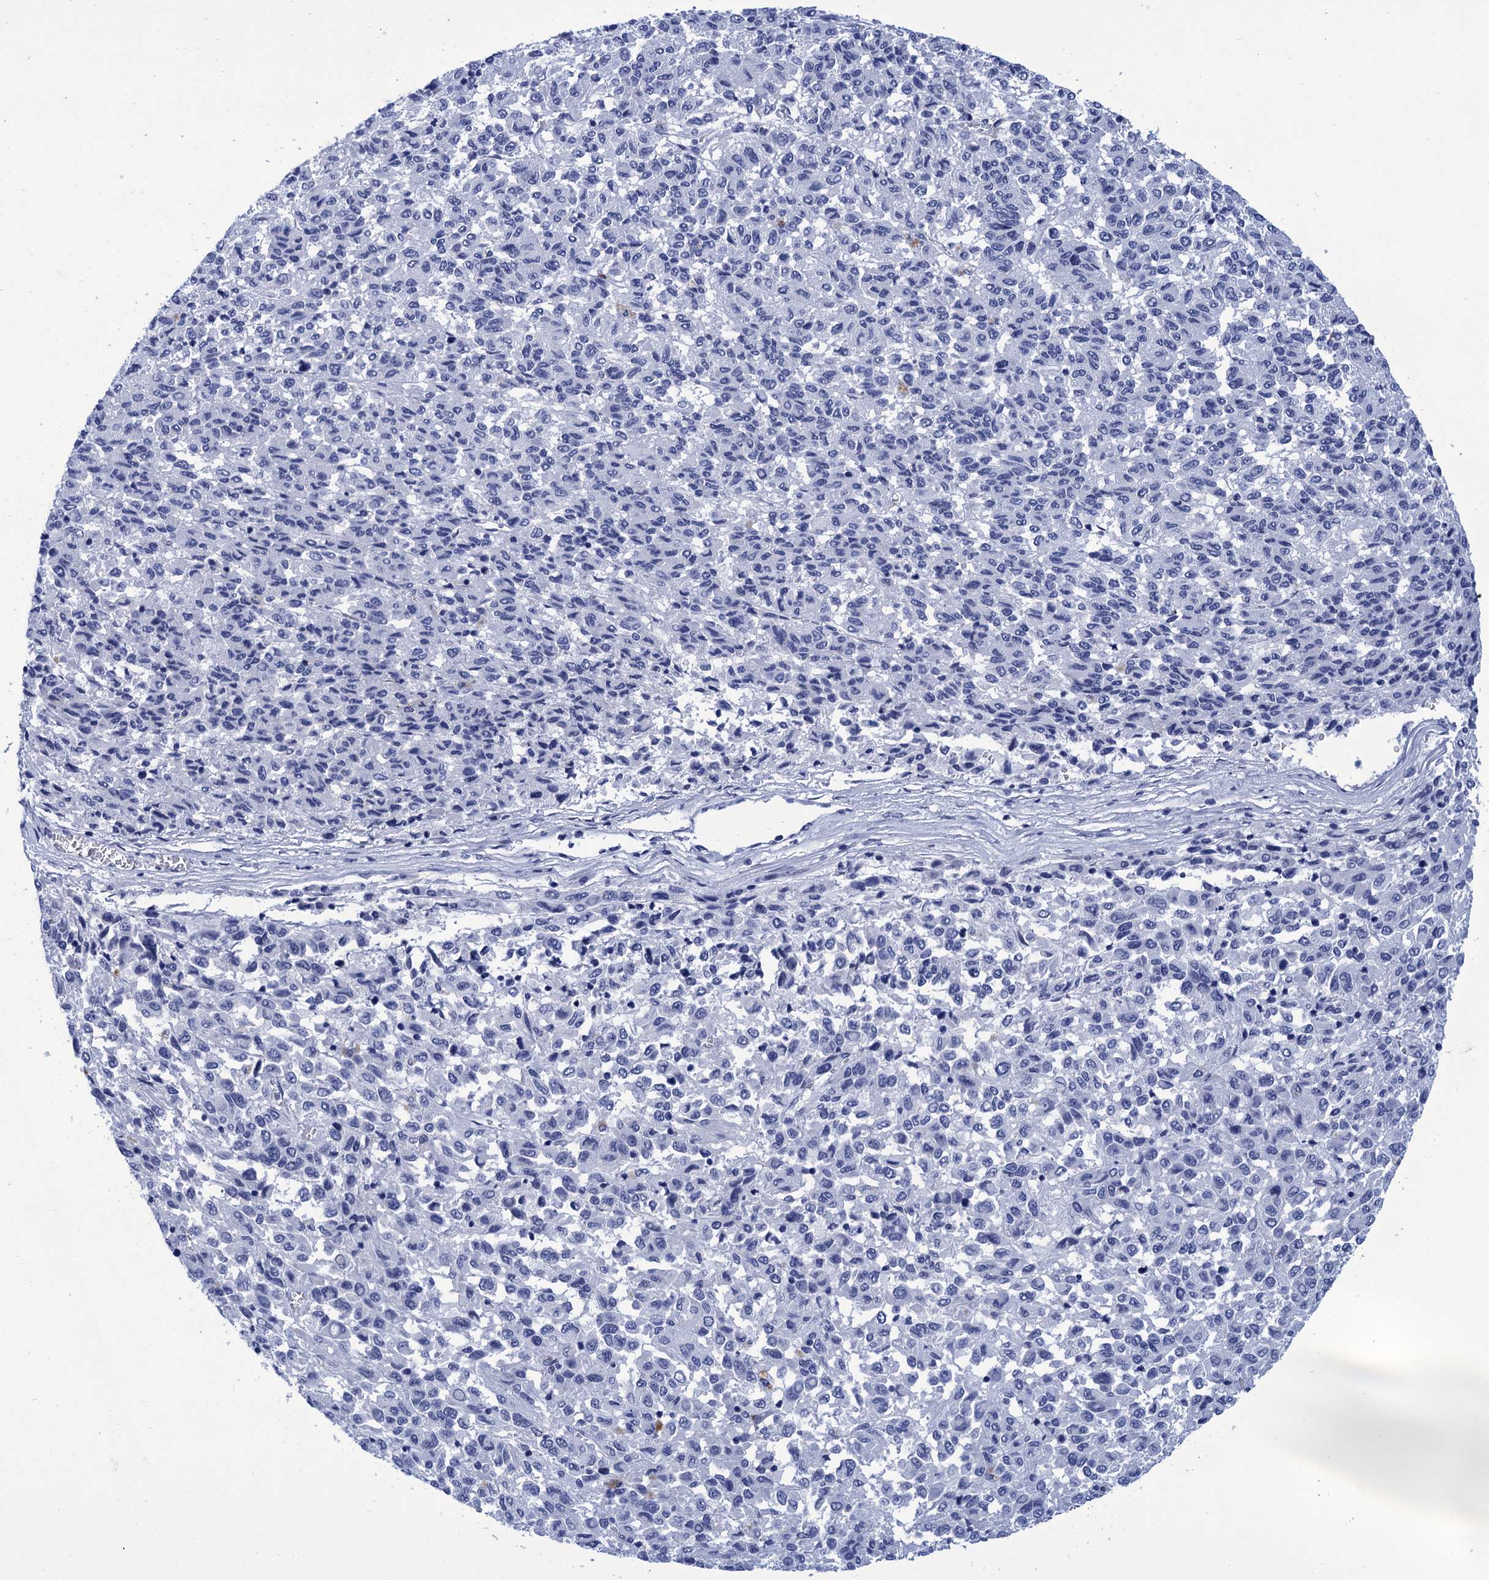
{"staining": {"intensity": "negative", "quantity": "none", "location": "none"}, "tissue": "melanoma", "cell_type": "Tumor cells", "image_type": "cancer", "snomed": [{"axis": "morphology", "description": "Malignant melanoma, Metastatic site"}, {"axis": "topography", "description": "Lung"}], "caption": "High power microscopy histopathology image of an immunohistochemistry image of malignant melanoma (metastatic site), revealing no significant expression in tumor cells.", "gene": "METTL25", "patient": {"sex": "male", "age": 64}}